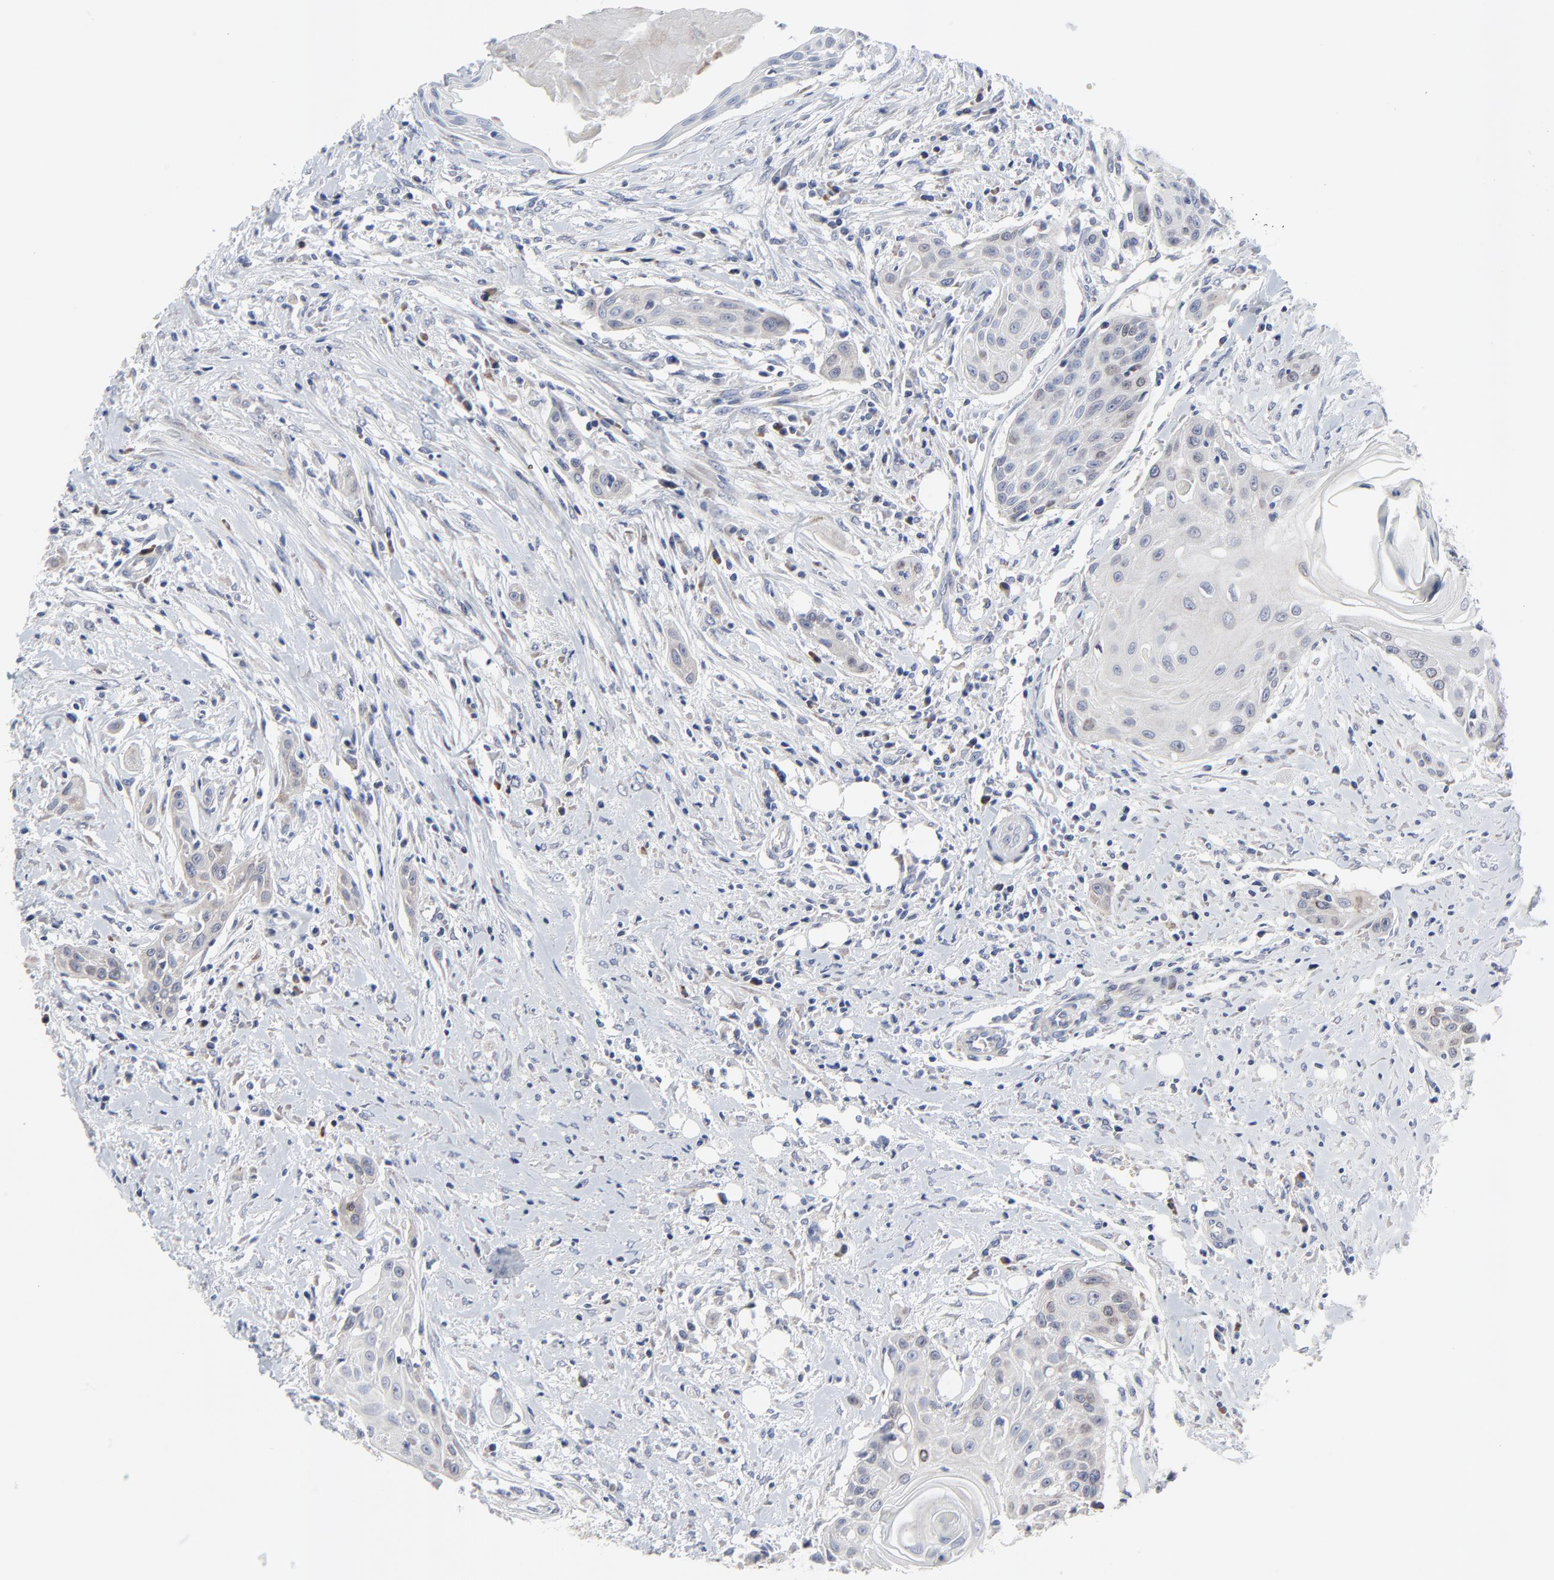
{"staining": {"intensity": "negative", "quantity": "none", "location": "none"}, "tissue": "head and neck cancer", "cell_type": "Tumor cells", "image_type": "cancer", "snomed": [{"axis": "morphology", "description": "Squamous cell carcinoma, NOS"}, {"axis": "morphology", "description": "Squamous cell carcinoma, metastatic, NOS"}, {"axis": "topography", "description": "Lymph node"}, {"axis": "topography", "description": "Salivary gland"}, {"axis": "topography", "description": "Head-Neck"}], "caption": "This is an immunohistochemistry histopathology image of human metastatic squamous cell carcinoma (head and neck). There is no expression in tumor cells.", "gene": "NLGN3", "patient": {"sex": "female", "age": 74}}